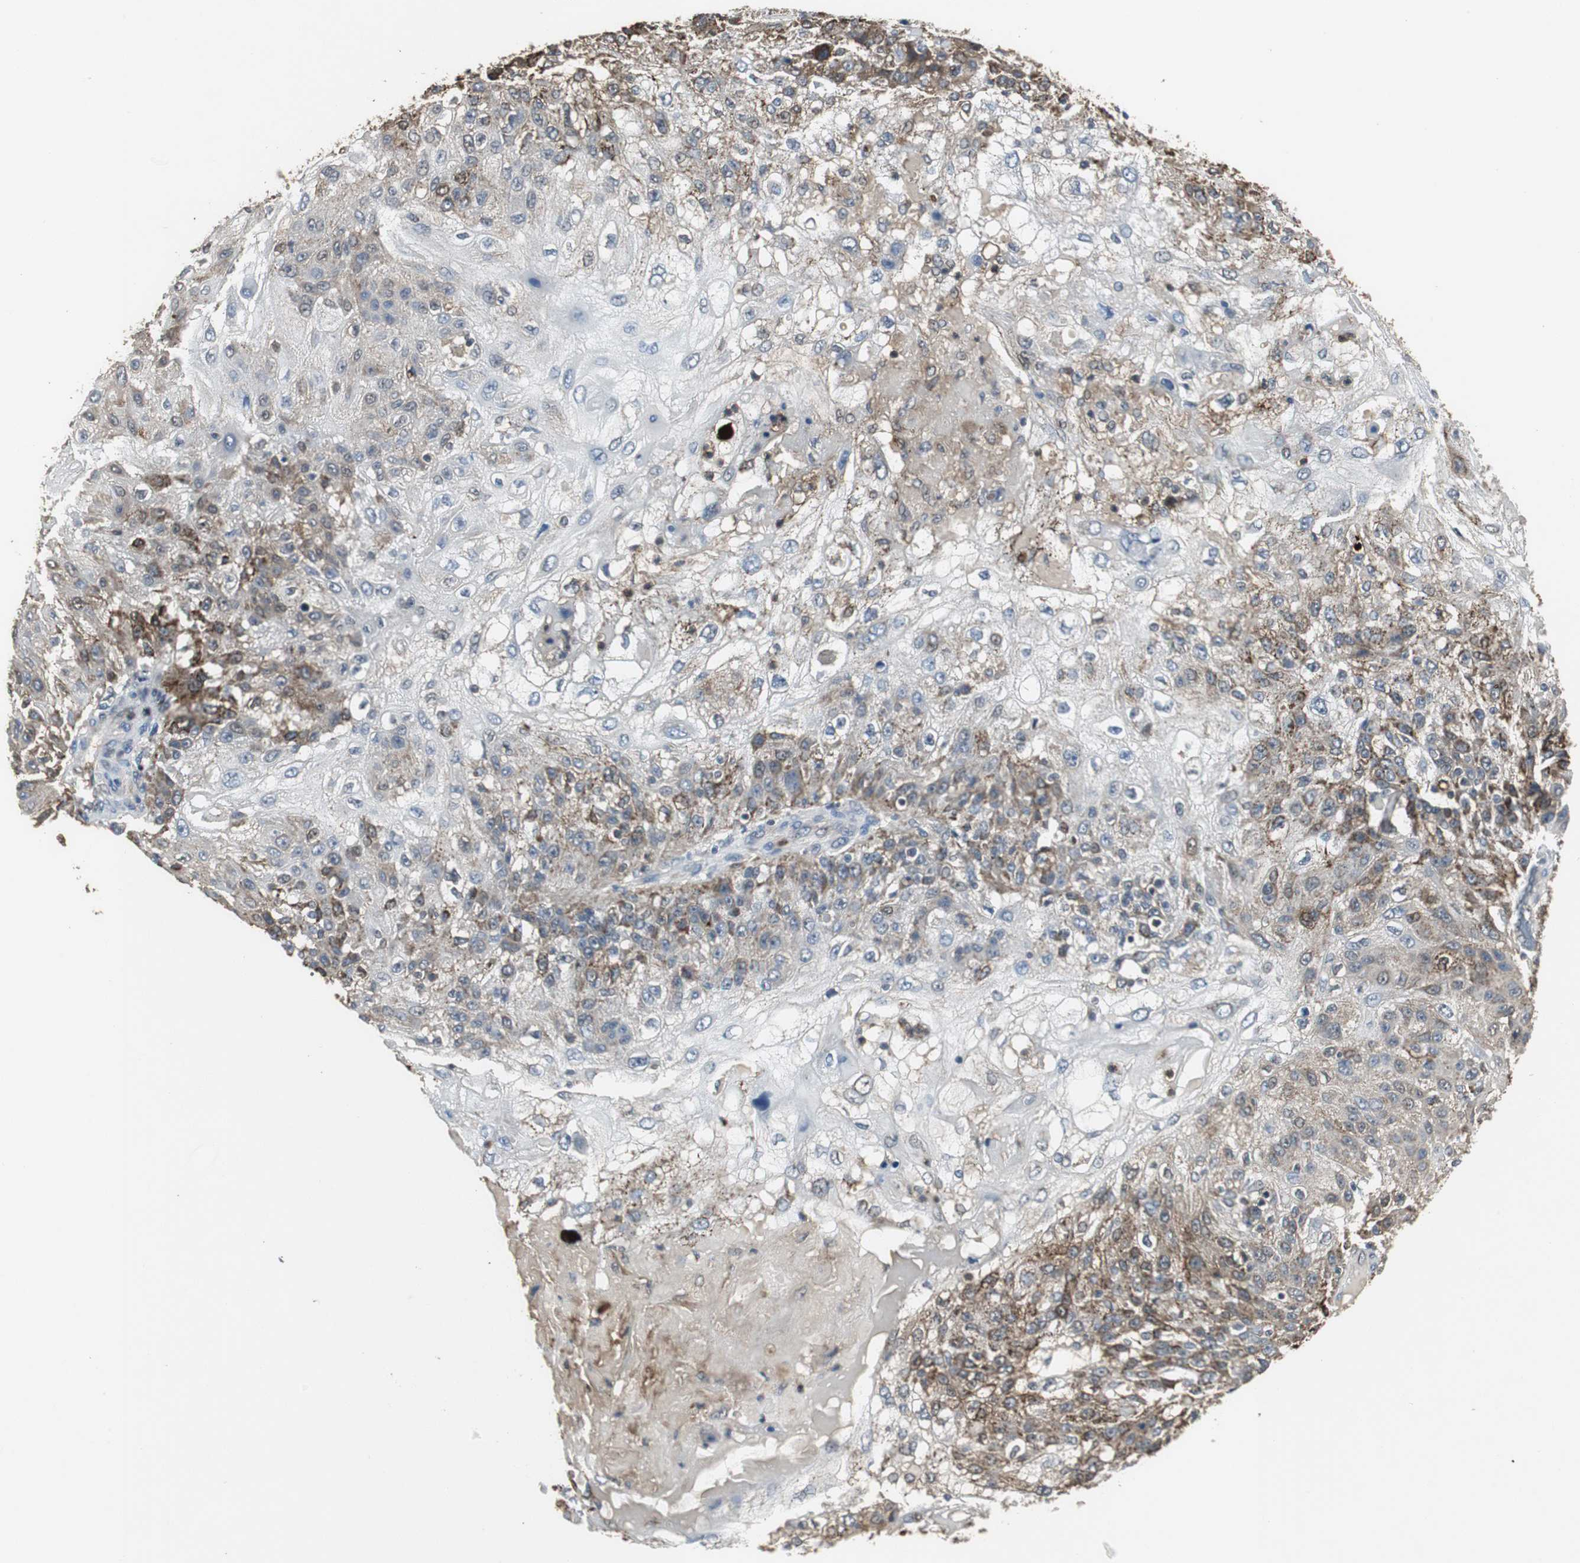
{"staining": {"intensity": "moderate", "quantity": ">75%", "location": "cytoplasmic/membranous"}, "tissue": "skin cancer", "cell_type": "Tumor cells", "image_type": "cancer", "snomed": [{"axis": "morphology", "description": "Normal tissue, NOS"}, {"axis": "morphology", "description": "Squamous cell carcinoma, NOS"}, {"axis": "topography", "description": "Skin"}], "caption": "Brown immunohistochemical staining in human squamous cell carcinoma (skin) displays moderate cytoplasmic/membranous positivity in about >75% of tumor cells.", "gene": "JTB", "patient": {"sex": "female", "age": 83}}